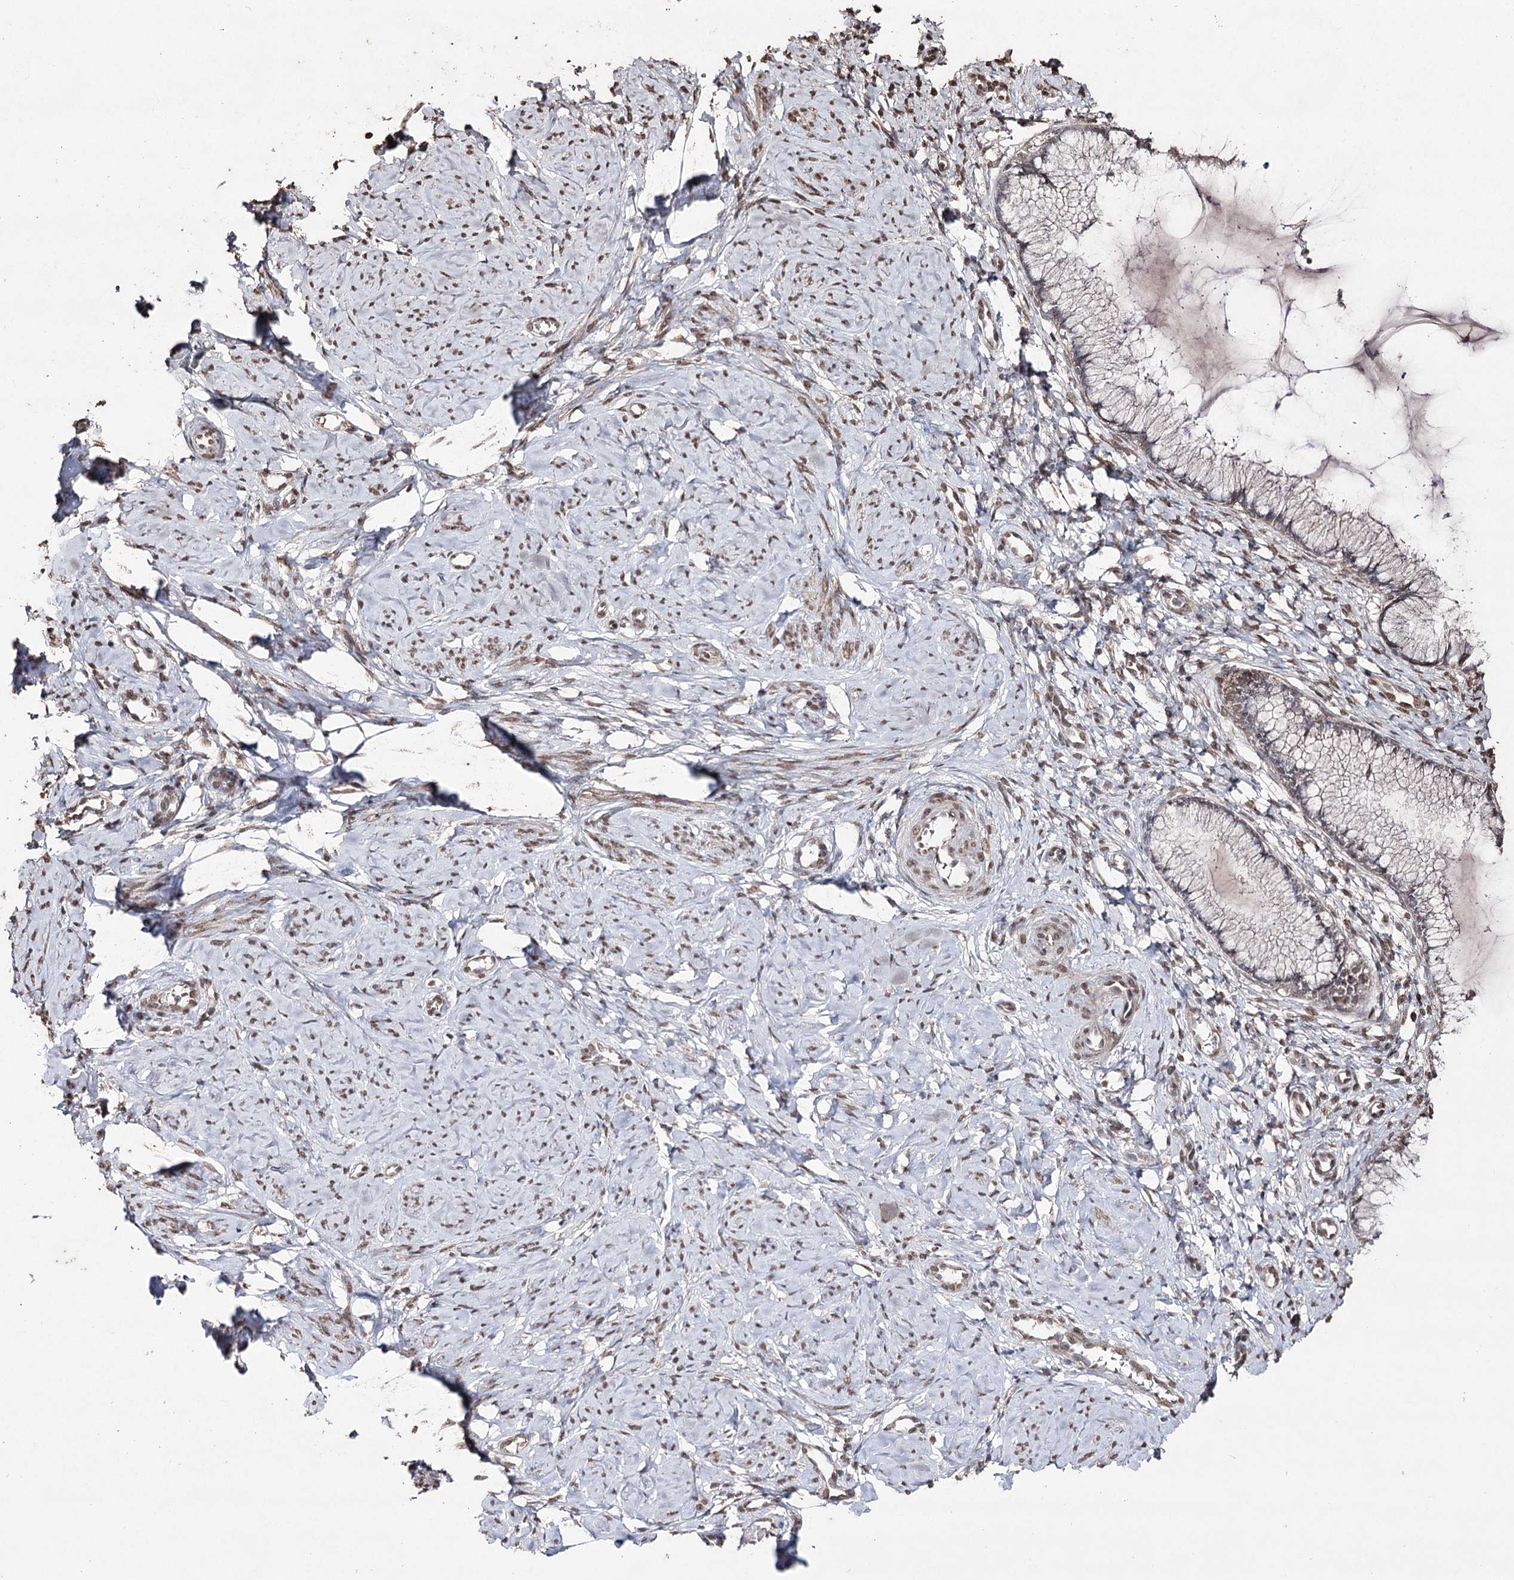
{"staining": {"intensity": "weak", "quantity": "<25%", "location": "cytoplasmic/membranous"}, "tissue": "cervix", "cell_type": "Glandular cells", "image_type": "normal", "snomed": [{"axis": "morphology", "description": "Normal tissue, NOS"}, {"axis": "morphology", "description": "Adenocarcinoma, NOS"}, {"axis": "topography", "description": "Cervix"}], "caption": "The immunohistochemistry (IHC) micrograph has no significant staining in glandular cells of cervix.", "gene": "ATG14", "patient": {"sex": "female", "age": 29}}